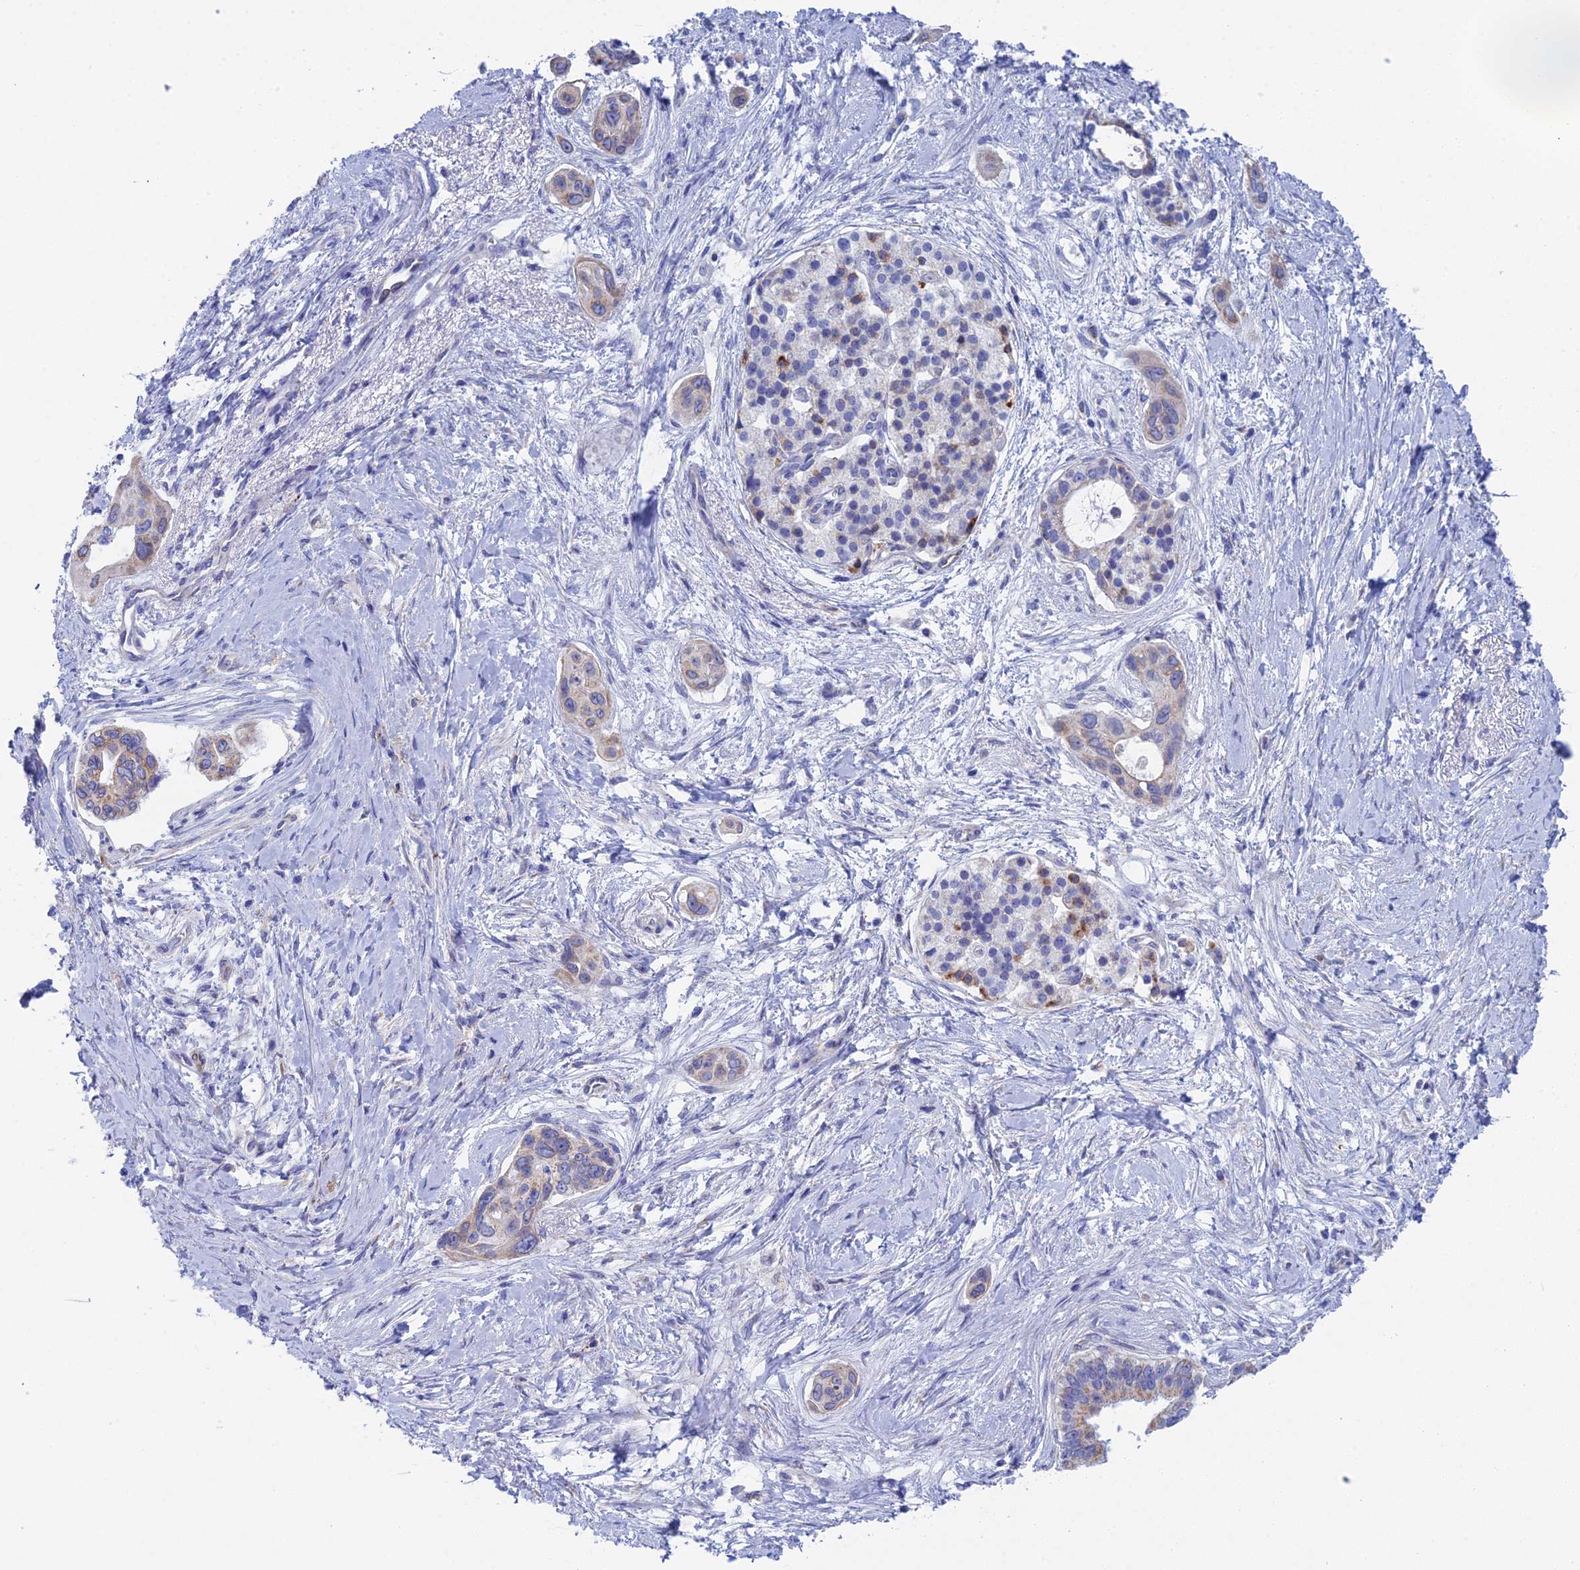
{"staining": {"intensity": "moderate", "quantity": "<25%", "location": "cytoplasmic/membranous"}, "tissue": "pancreatic cancer", "cell_type": "Tumor cells", "image_type": "cancer", "snomed": [{"axis": "morphology", "description": "Adenocarcinoma, NOS"}, {"axis": "topography", "description": "Pancreas"}], "caption": "Immunohistochemical staining of pancreatic adenocarcinoma shows moderate cytoplasmic/membranous protein positivity in about <25% of tumor cells.", "gene": "CFAP210", "patient": {"sex": "male", "age": 72}}